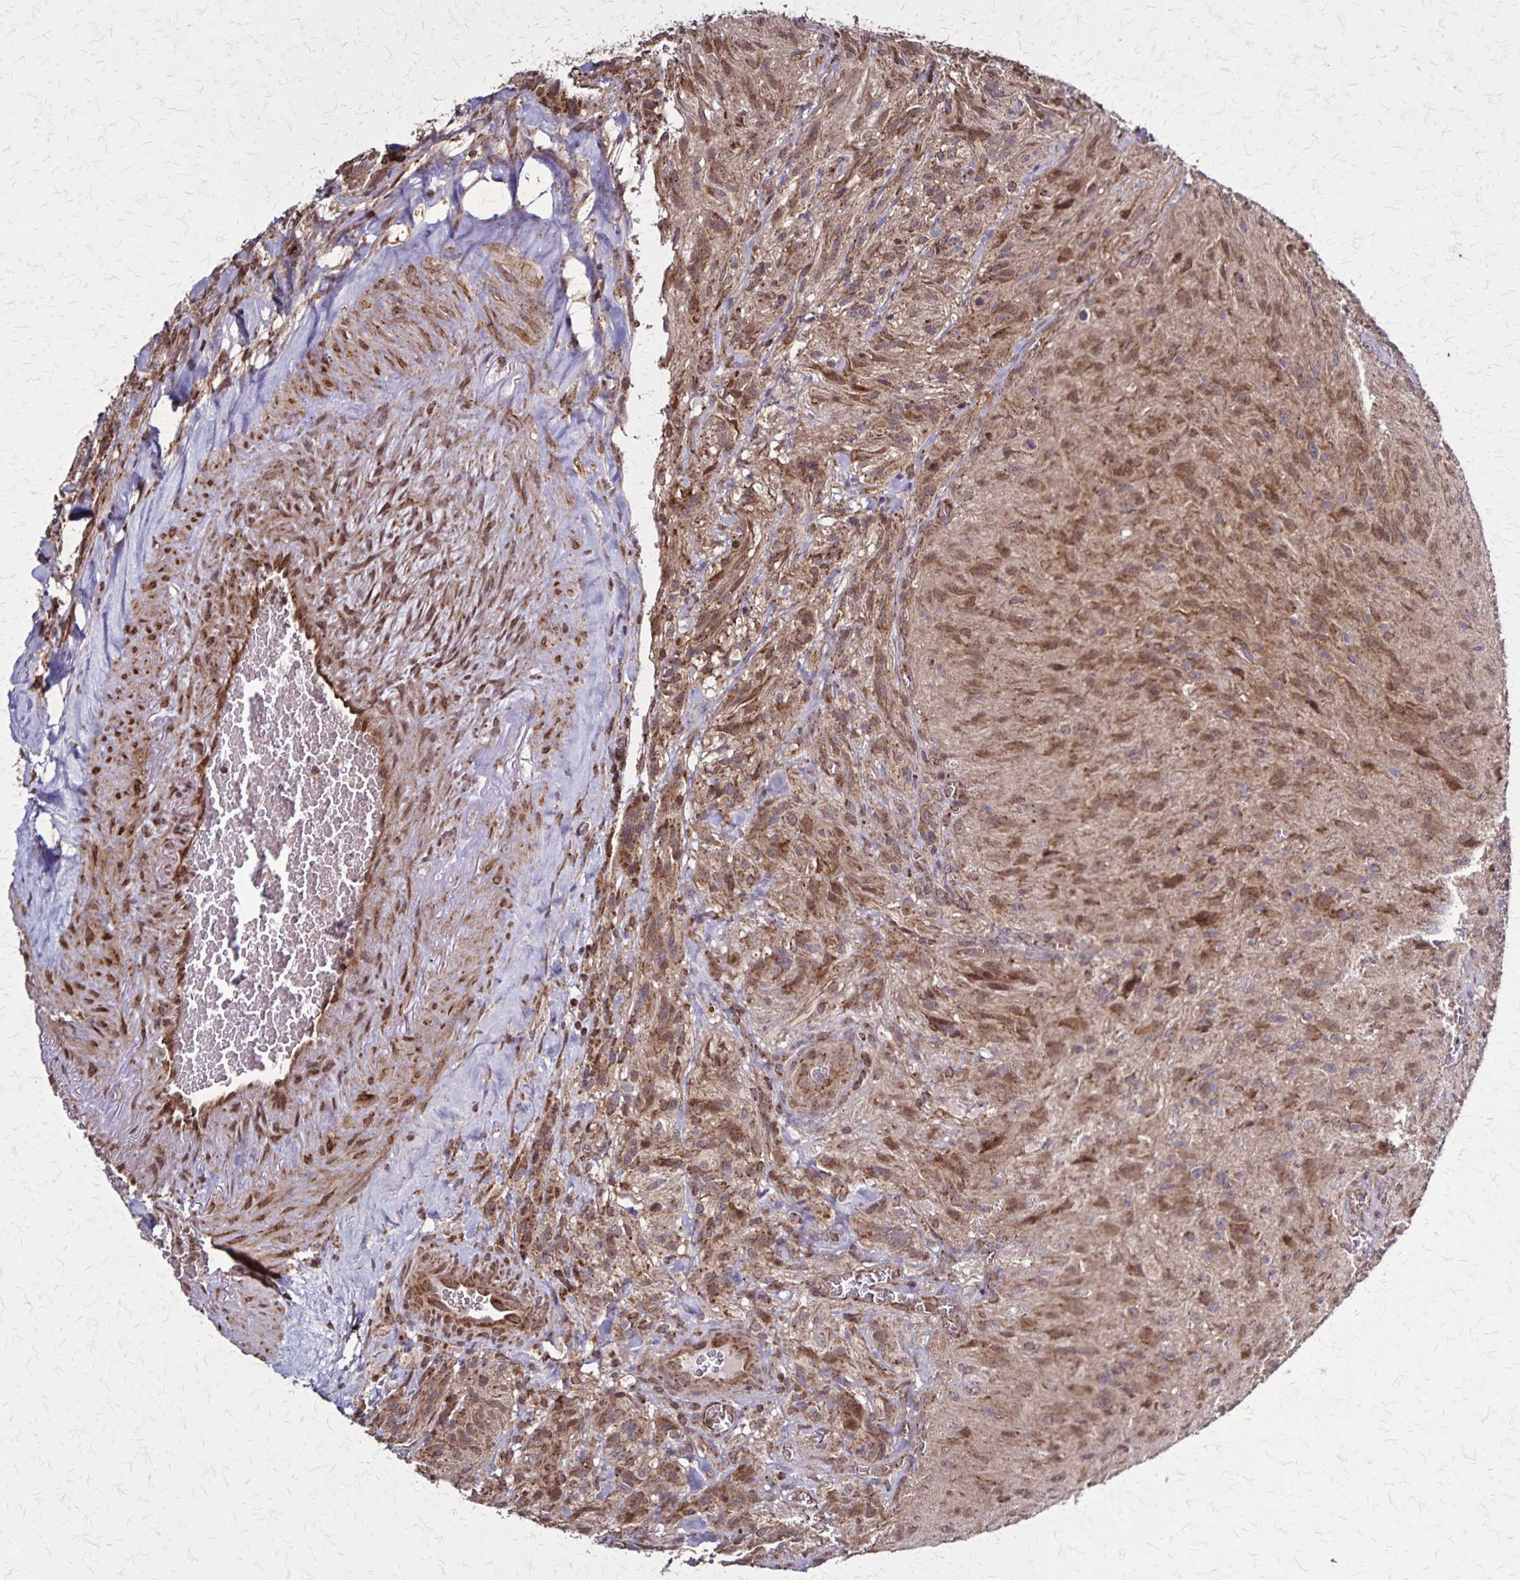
{"staining": {"intensity": "moderate", "quantity": ">75%", "location": "cytoplasmic/membranous"}, "tissue": "glioma", "cell_type": "Tumor cells", "image_type": "cancer", "snomed": [{"axis": "morphology", "description": "Glioma, malignant, High grade"}, {"axis": "topography", "description": "Brain"}], "caption": "Immunohistochemical staining of human malignant glioma (high-grade) shows medium levels of moderate cytoplasmic/membranous protein positivity in approximately >75% of tumor cells.", "gene": "NFS1", "patient": {"sex": "male", "age": 47}}